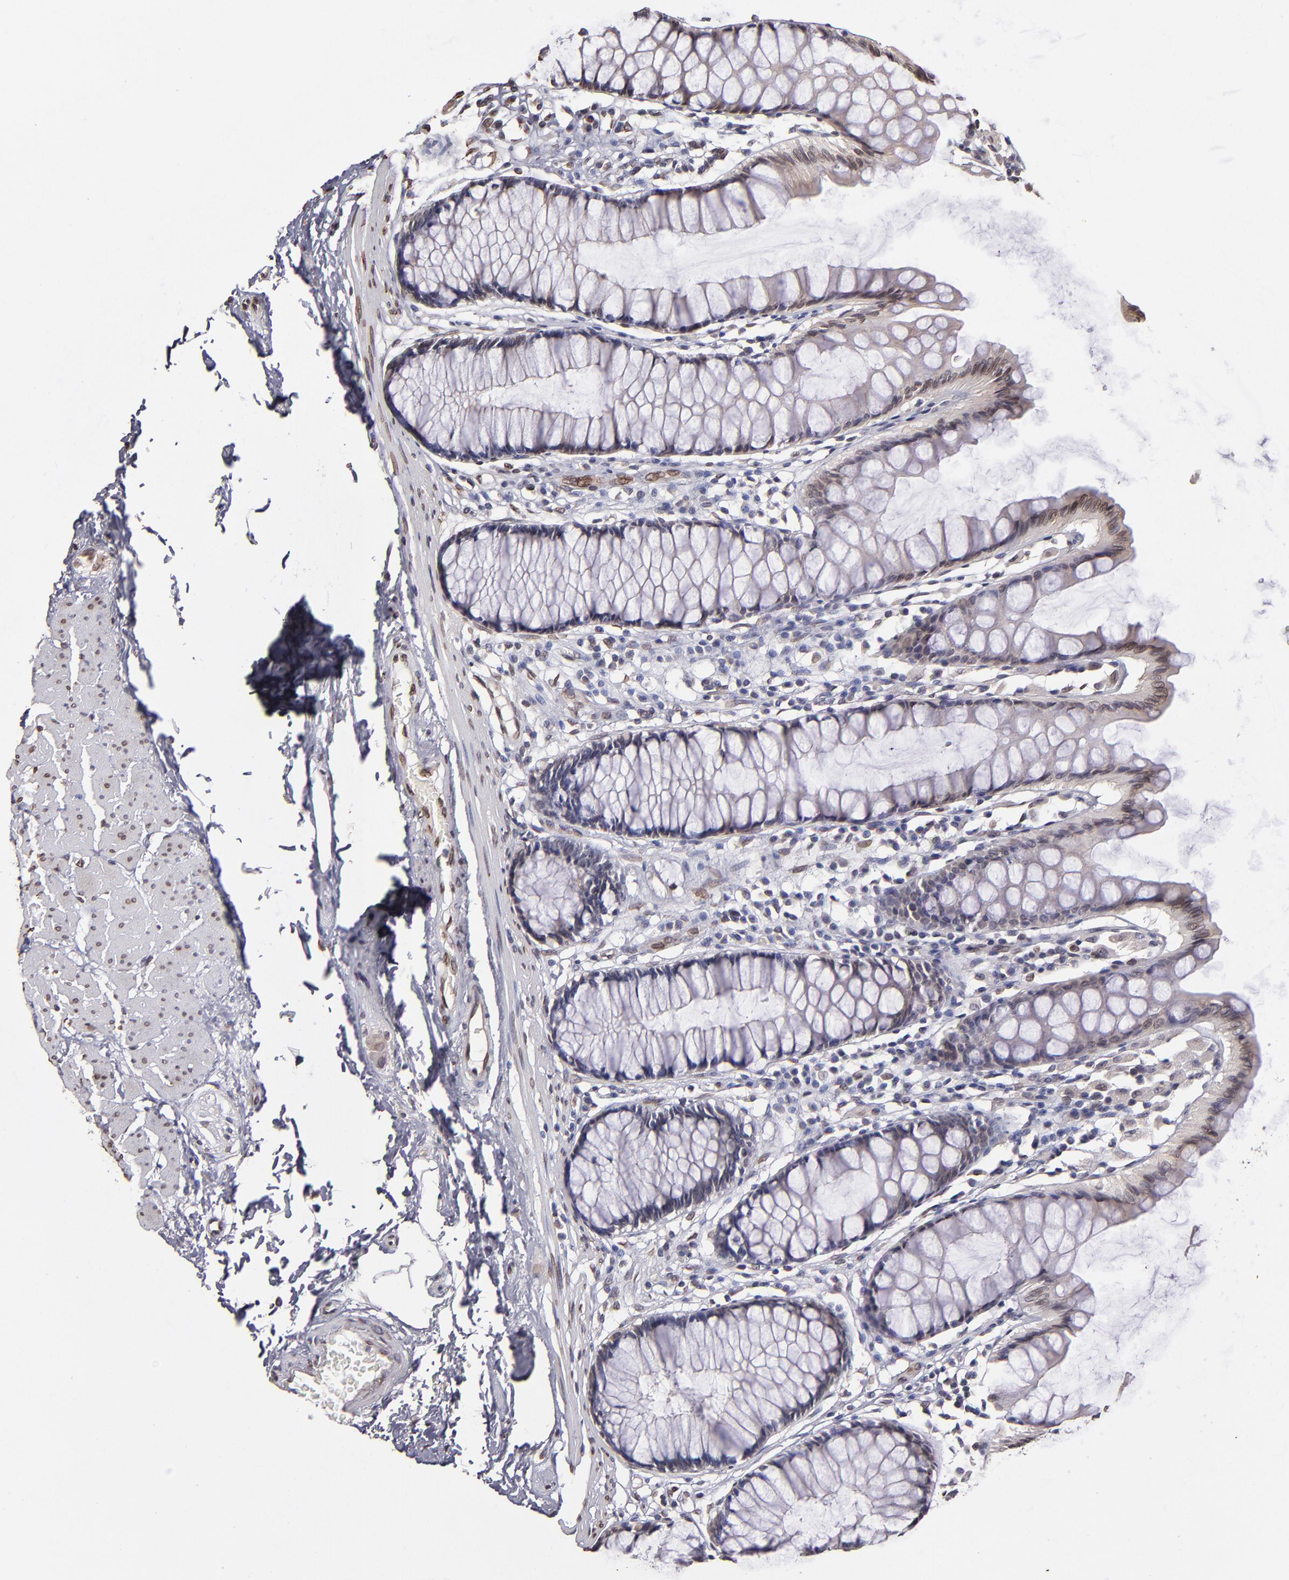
{"staining": {"intensity": "weak", "quantity": "<25%", "location": "cytoplasmic/membranous,nuclear"}, "tissue": "rectum", "cell_type": "Glandular cells", "image_type": "normal", "snomed": [{"axis": "morphology", "description": "Normal tissue, NOS"}, {"axis": "topography", "description": "Rectum"}], "caption": "Glandular cells show no significant protein staining in benign rectum. (DAB (3,3'-diaminobenzidine) IHC, high magnification).", "gene": "PUM3", "patient": {"sex": "male", "age": 77}}